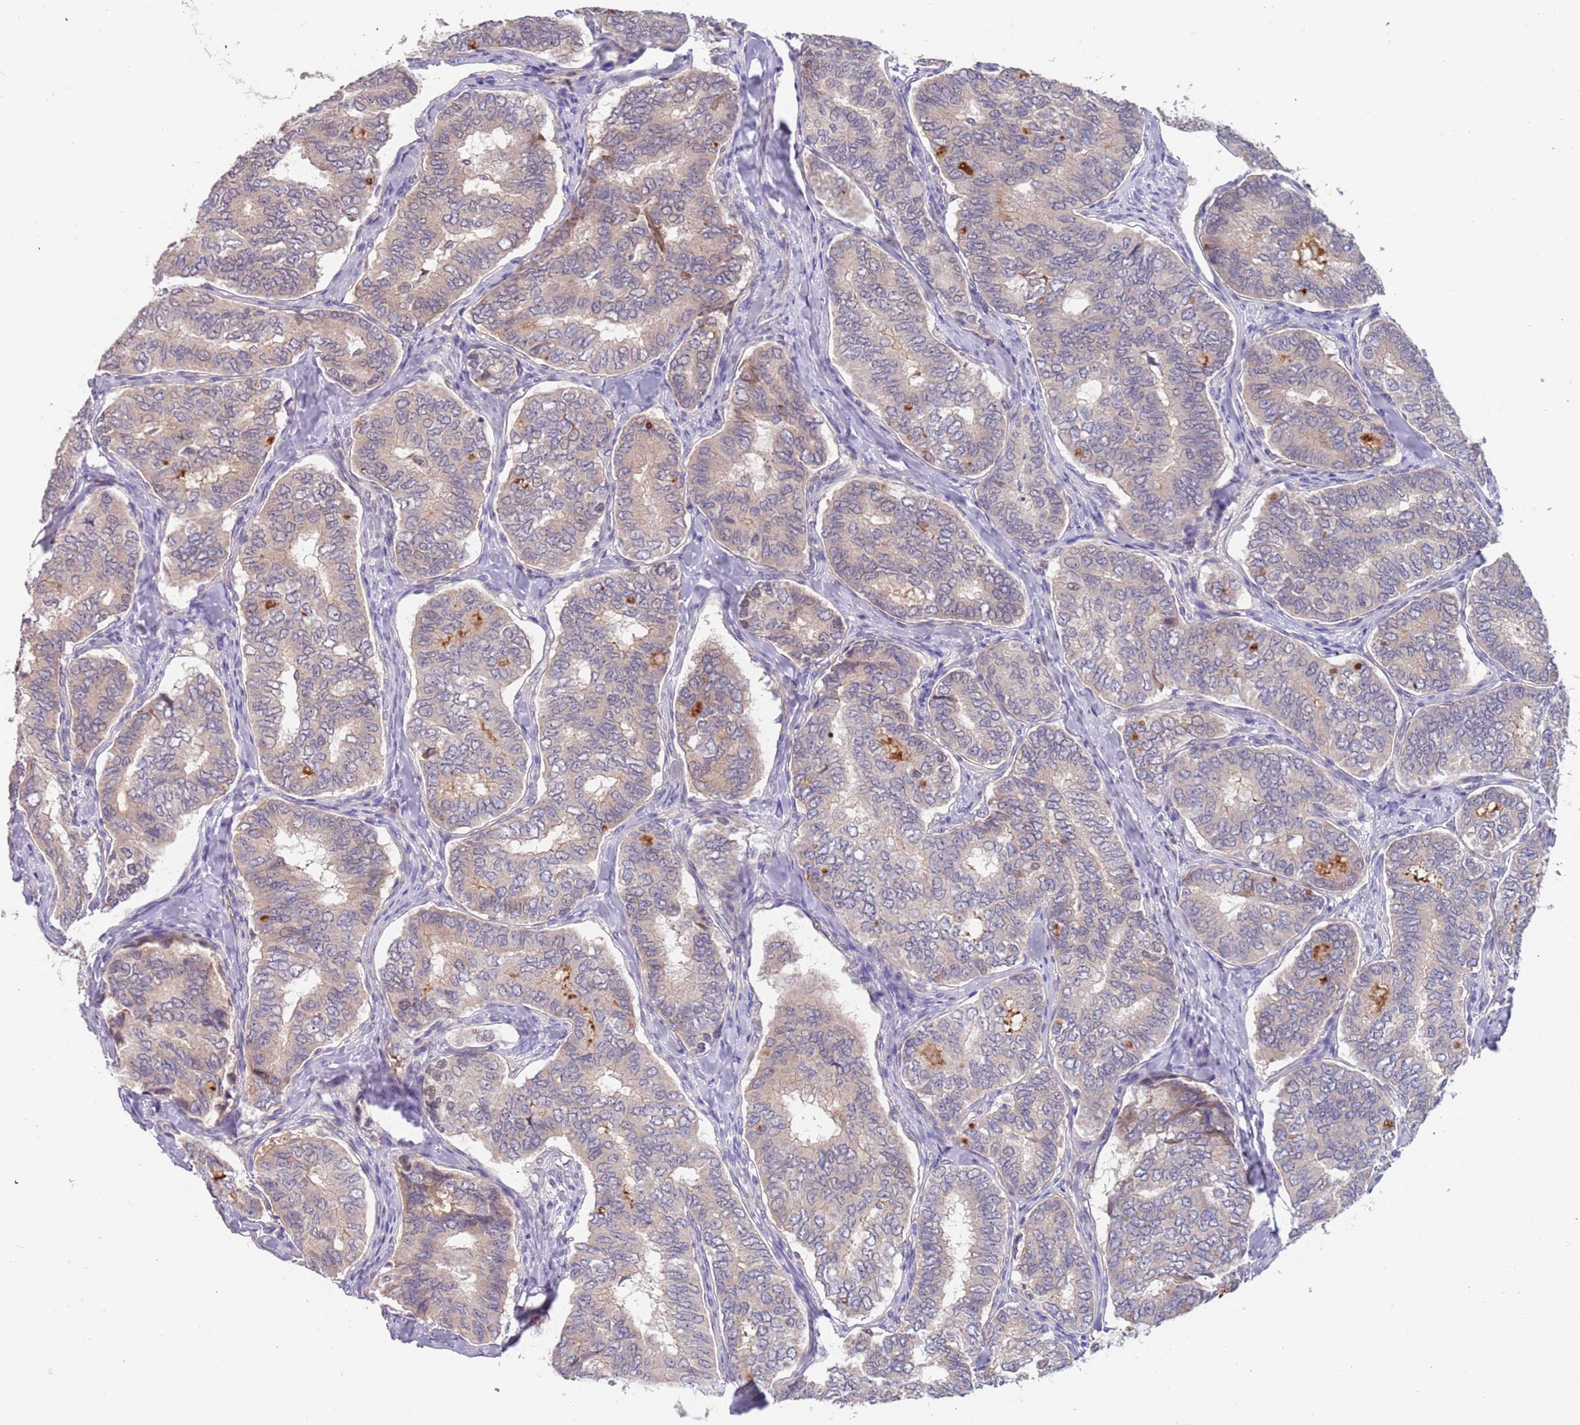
{"staining": {"intensity": "negative", "quantity": "none", "location": "none"}, "tissue": "thyroid cancer", "cell_type": "Tumor cells", "image_type": "cancer", "snomed": [{"axis": "morphology", "description": "Papillary adenocarcinoma, NOS"}, {"axis": "topography", "description": "Thyroid gland"}], "caption": "A high-resolution histopathology image shows immunohistochemistry staining of thyroid papillary adenocarcinoma, which exhibits no significant staining in tumor cells.", "gene": "ZNF746", "patient": {"sex": "female", "age": 35}}